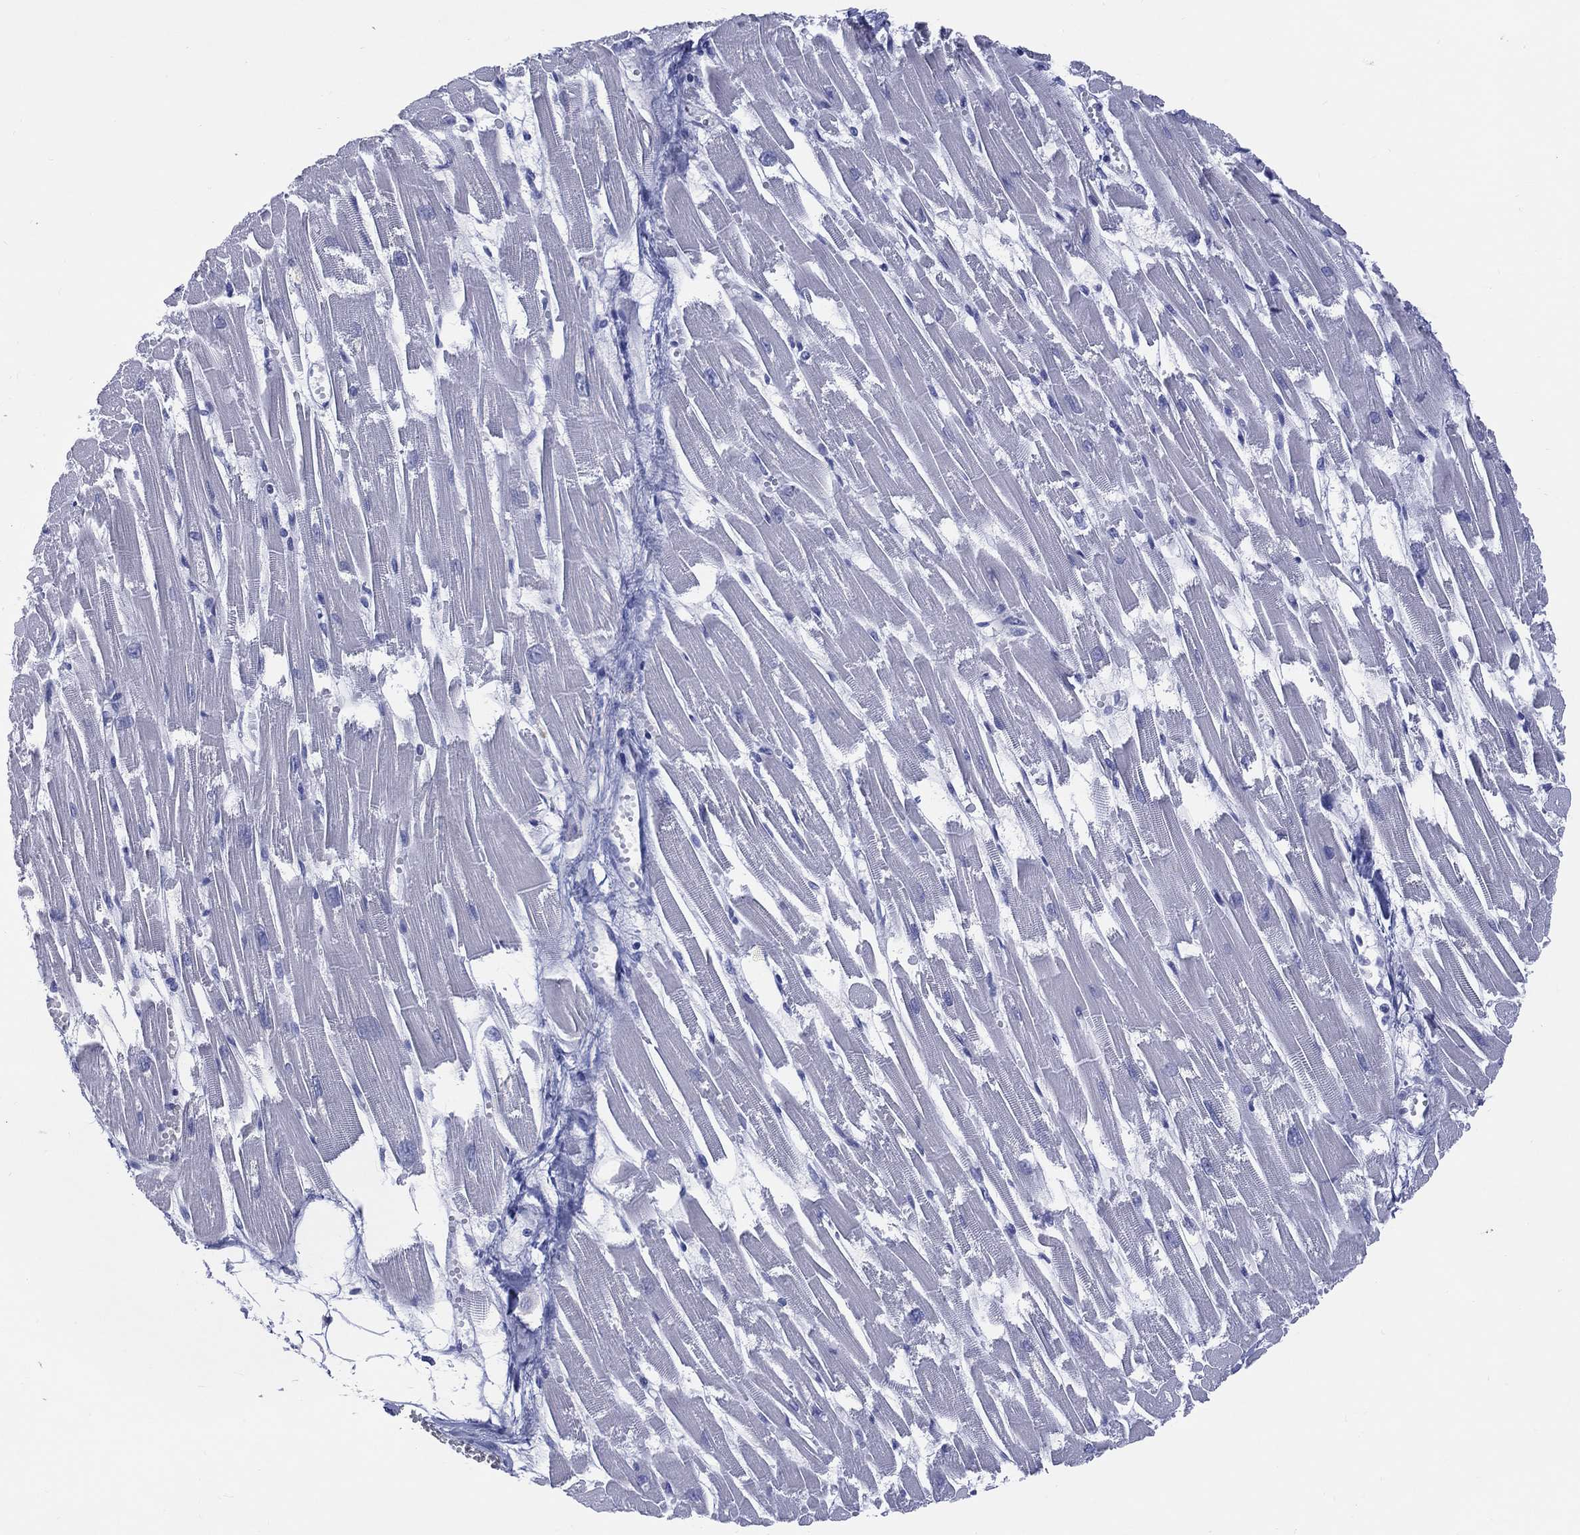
{"staining": {"intensity": "negative", "quantity": "none", "location": "none"}, "tissue": "heart muscle", "cell_type": "Cardiomyocytes", "image_type": "normal", "snomed": [{"axis": "morphology", "description": "Normal tissue, NOS"}, {"axis": "topography", "description": "Heart"}], "caption": "Cardiomyocytes show no significant protein staining in normal heart muscle. Nuclei are stained in blue.", "gene": "ENSG00000285953", "patient": {"sex": "female", "age": 52}}